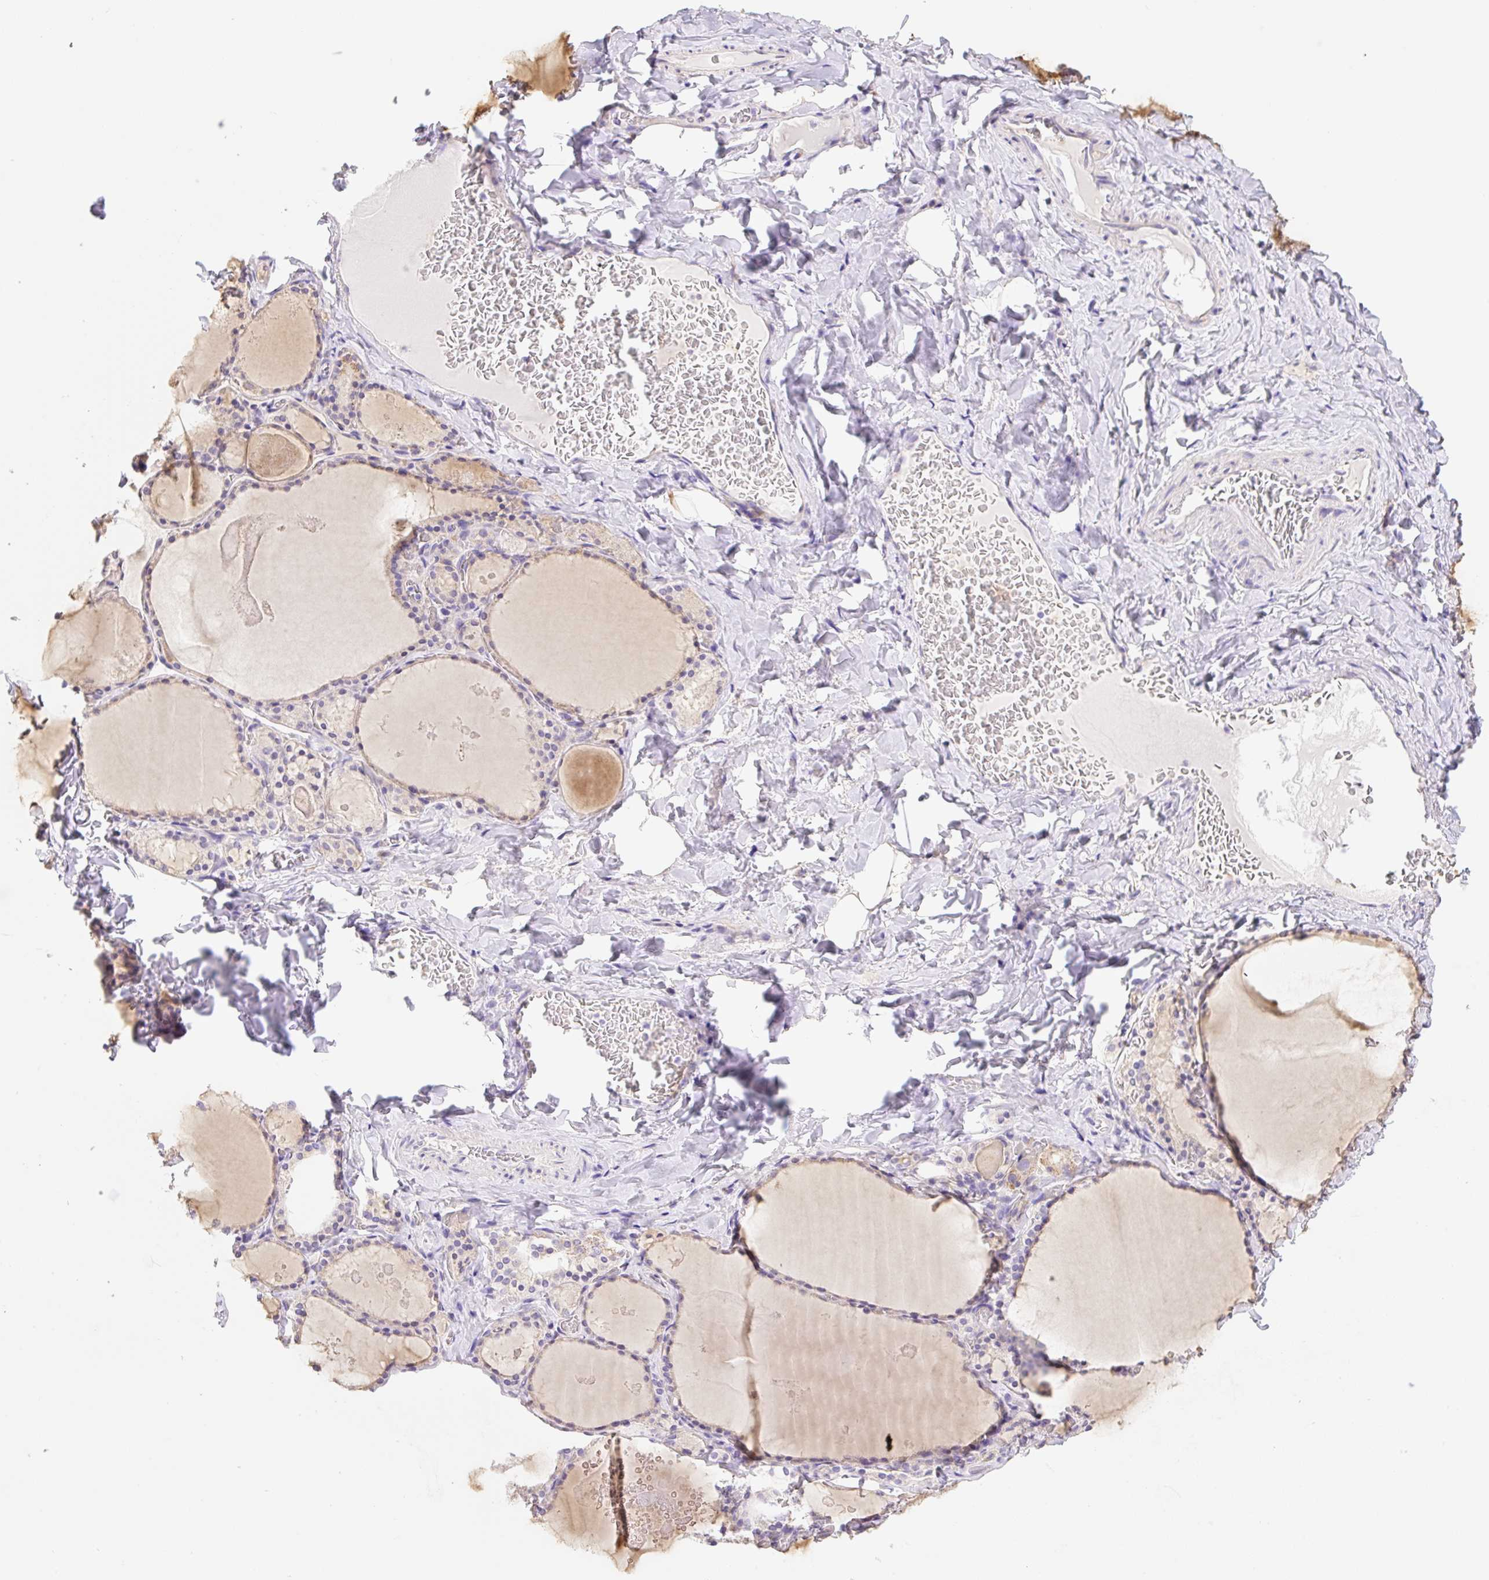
{"staining": {"intensity": "negative", "quantity": "none", "location": "none"}, "tissue": "thyroid gland", "cell_type": "Glandular cells", "image_type": "normal", "snomed": [{"axis": "morphology", "description": "Normal tissue, NOS"}, {"axis": "topography", "description": "Thyroid gland"}], "caption": "Image shows no protein expression in glandular cells of benign thyroid gland. The staining was performed using DAB (3,3'-diaminobenzidine) to visualize the protein expression in brown, while the nuclei were stained in blue with hematoxylin (Magnification: 20x).", "gene": "COPZ2", "patient": {"sex": "male", "age": 56}}